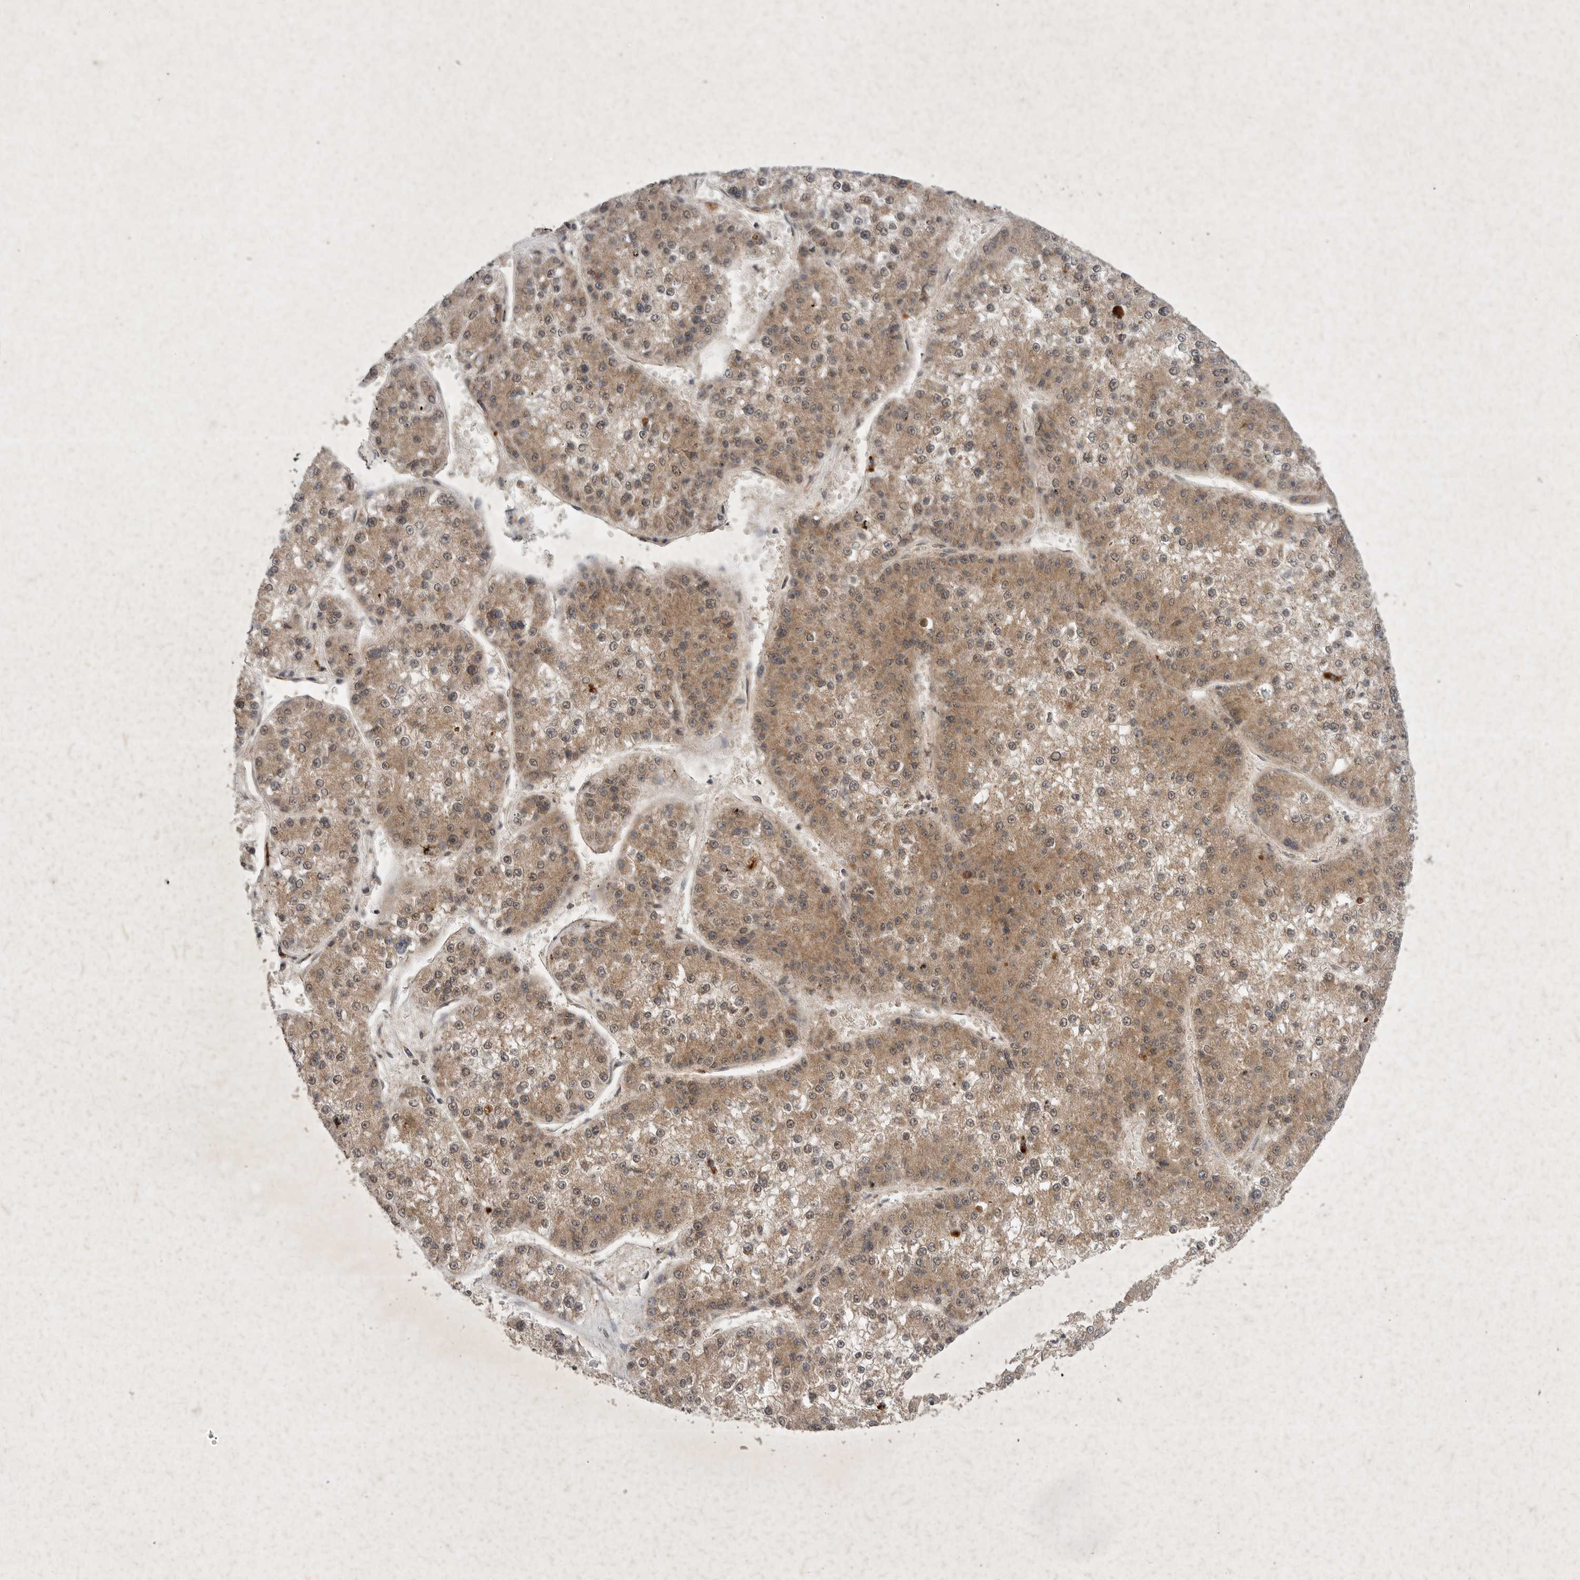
{"staining": {"intensity": "moderate", "quantity": ">75%", "location": "cytoplasmic/membranous,nuclear"}, "tissue": "liver cancer", "cell_type": "Tumor cells", "image_type": "cancer", "snomed": [{"axis": "morphology", "description": "Carcinoma, Hepatocellular, NOS"}, {"axis": "topography", "description": "Liver"}], "caption": "Moderate cytoplasmic/membranous and nuclear protein staining is present in approximately >75% of tumor cells in liver hepatocellular carcinoma. Nuclei are stained in blue.", "gene": "DDR1", "patient": {"sex": "female", "age": 73}}